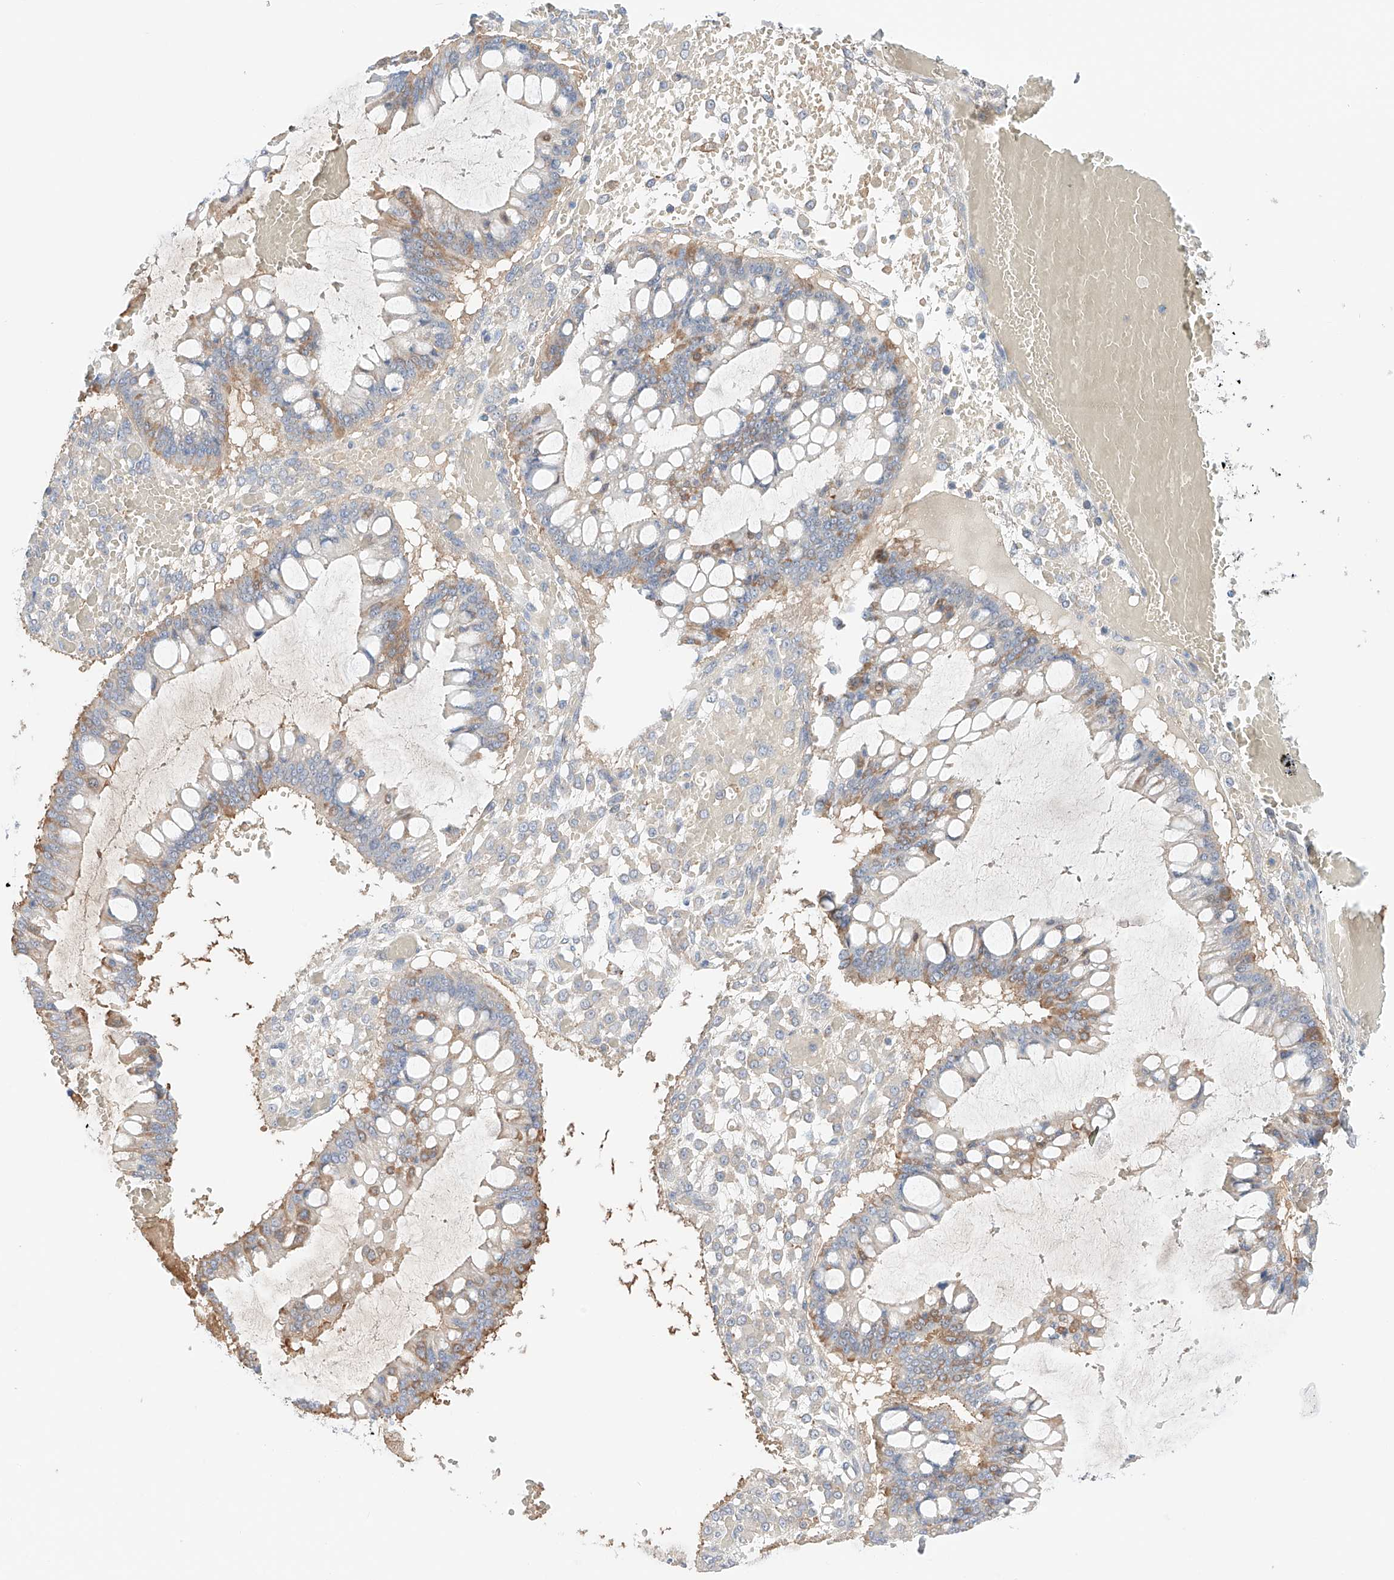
{"staining": {"intensity": "moderate", "quantity": "<25%", "location": "cytoplasmic/membranous"}, "tissue": "ovarian cancer", "cell_type": "Tumor cells", "image_type": "cancer", "snomed": [{"axis": "morphology", "description": "Cystadenocarcinoma, mucinous, NOS"}, {"axis": "topography", "description": "Ovary"}], "caption": "Brown immunohistochemical staining in human ovarian mucinous cystadenocarcinoma demonstrates moderate cytoplasmic/membranous positivity in about <25% of tumor cells.", "gene": "PGGT1B", "patient": {"sex": "female", "age": 73}}